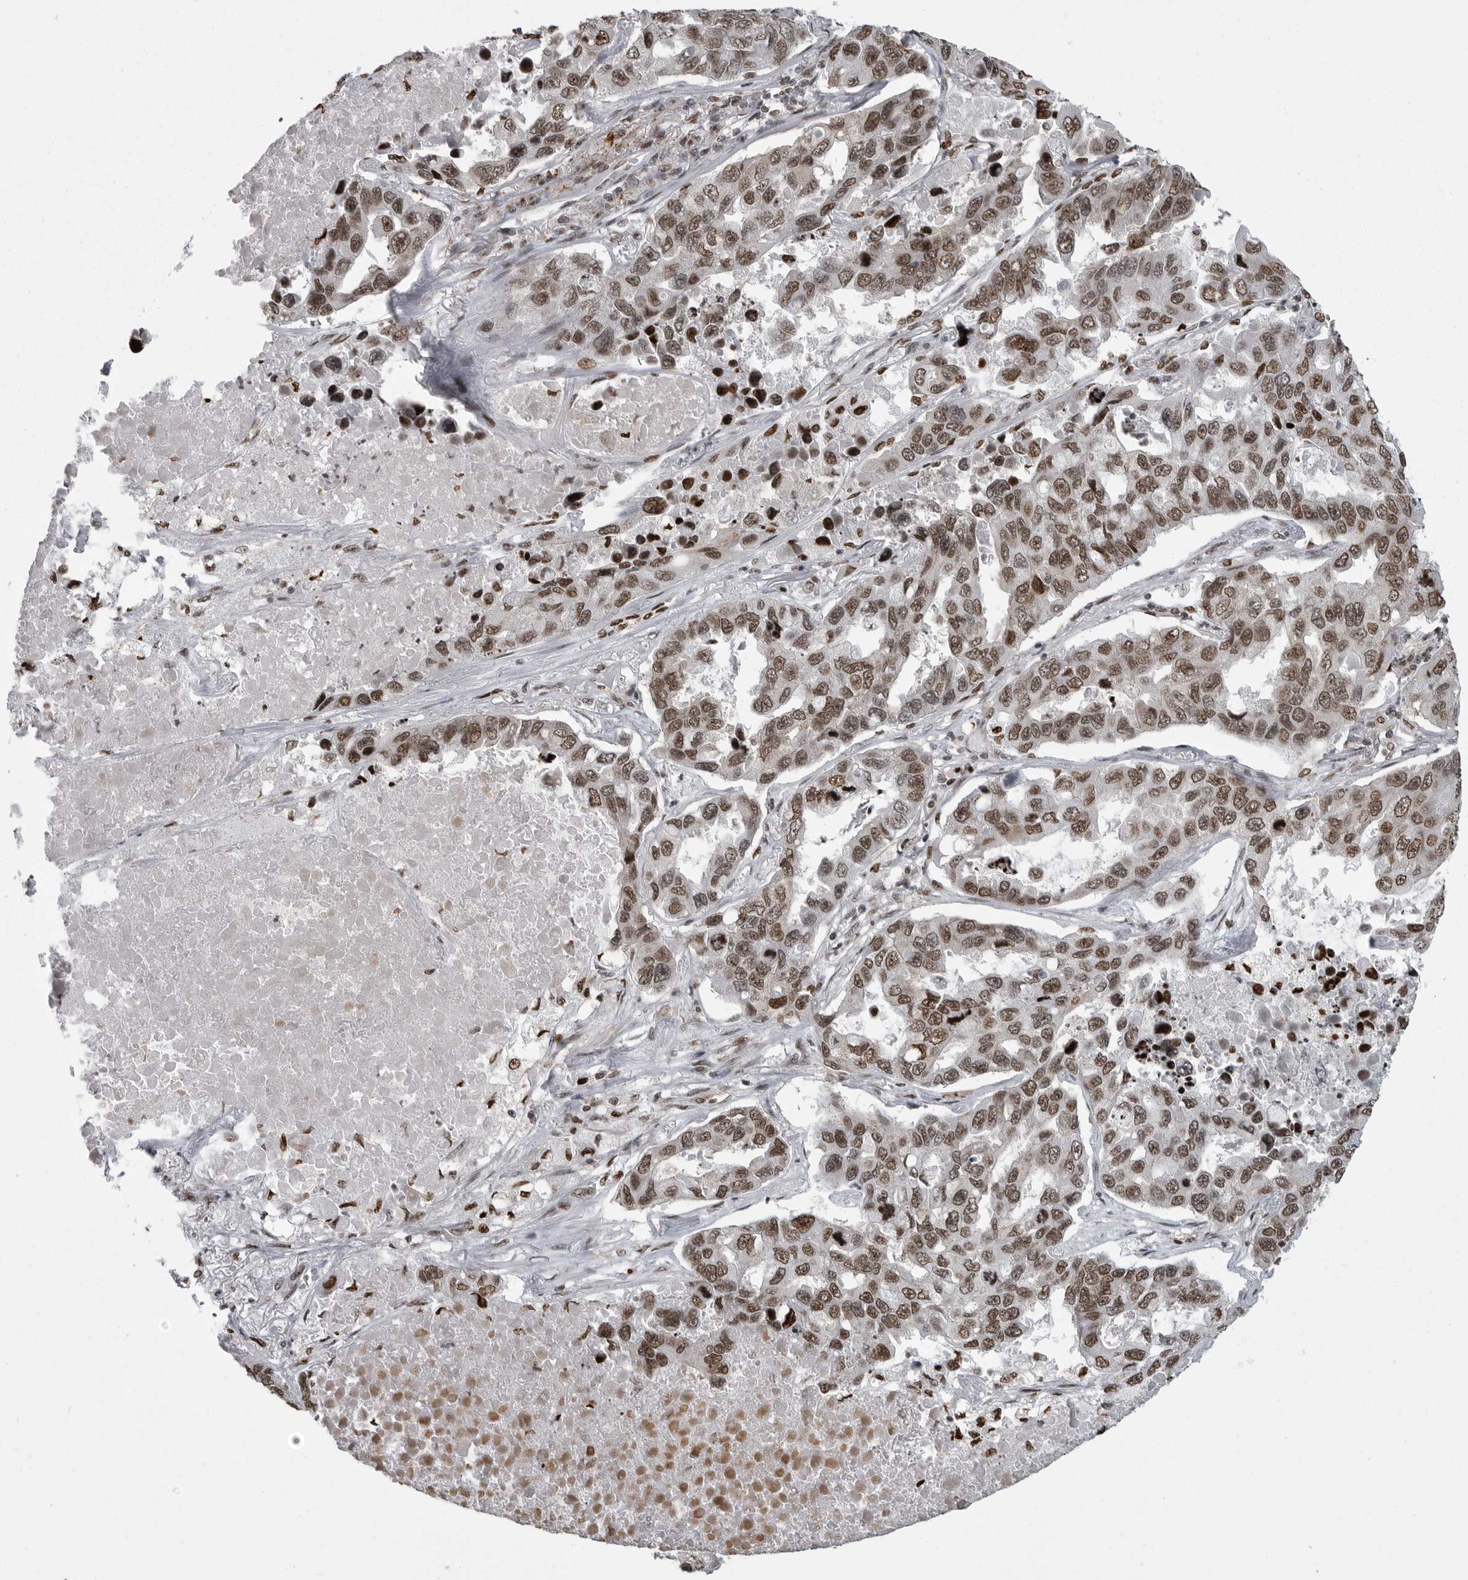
{"staining": {"intensity": "moderate", "quantity": ">75%", "location": "nuclear"}, "tissue": "lung cancer", "cell_type": "Tumor cells", "image_type": "cancer", "snomed": [{"axis": "morphology", "description": "Adenocarcinoma, NOS"}, {"axis": "topography", "description": "Lung"}], "caption": "Immunohistochemistry of human adenocarcinoma (lung) exhibits medium levels of moderate nuclear positivity in about >75% of tumor cells. The protein of interest is shown in brown color, while the nuclei are stained blue.", "gene": "YAF2", "patient": {"sex": "male", "age": 64}}